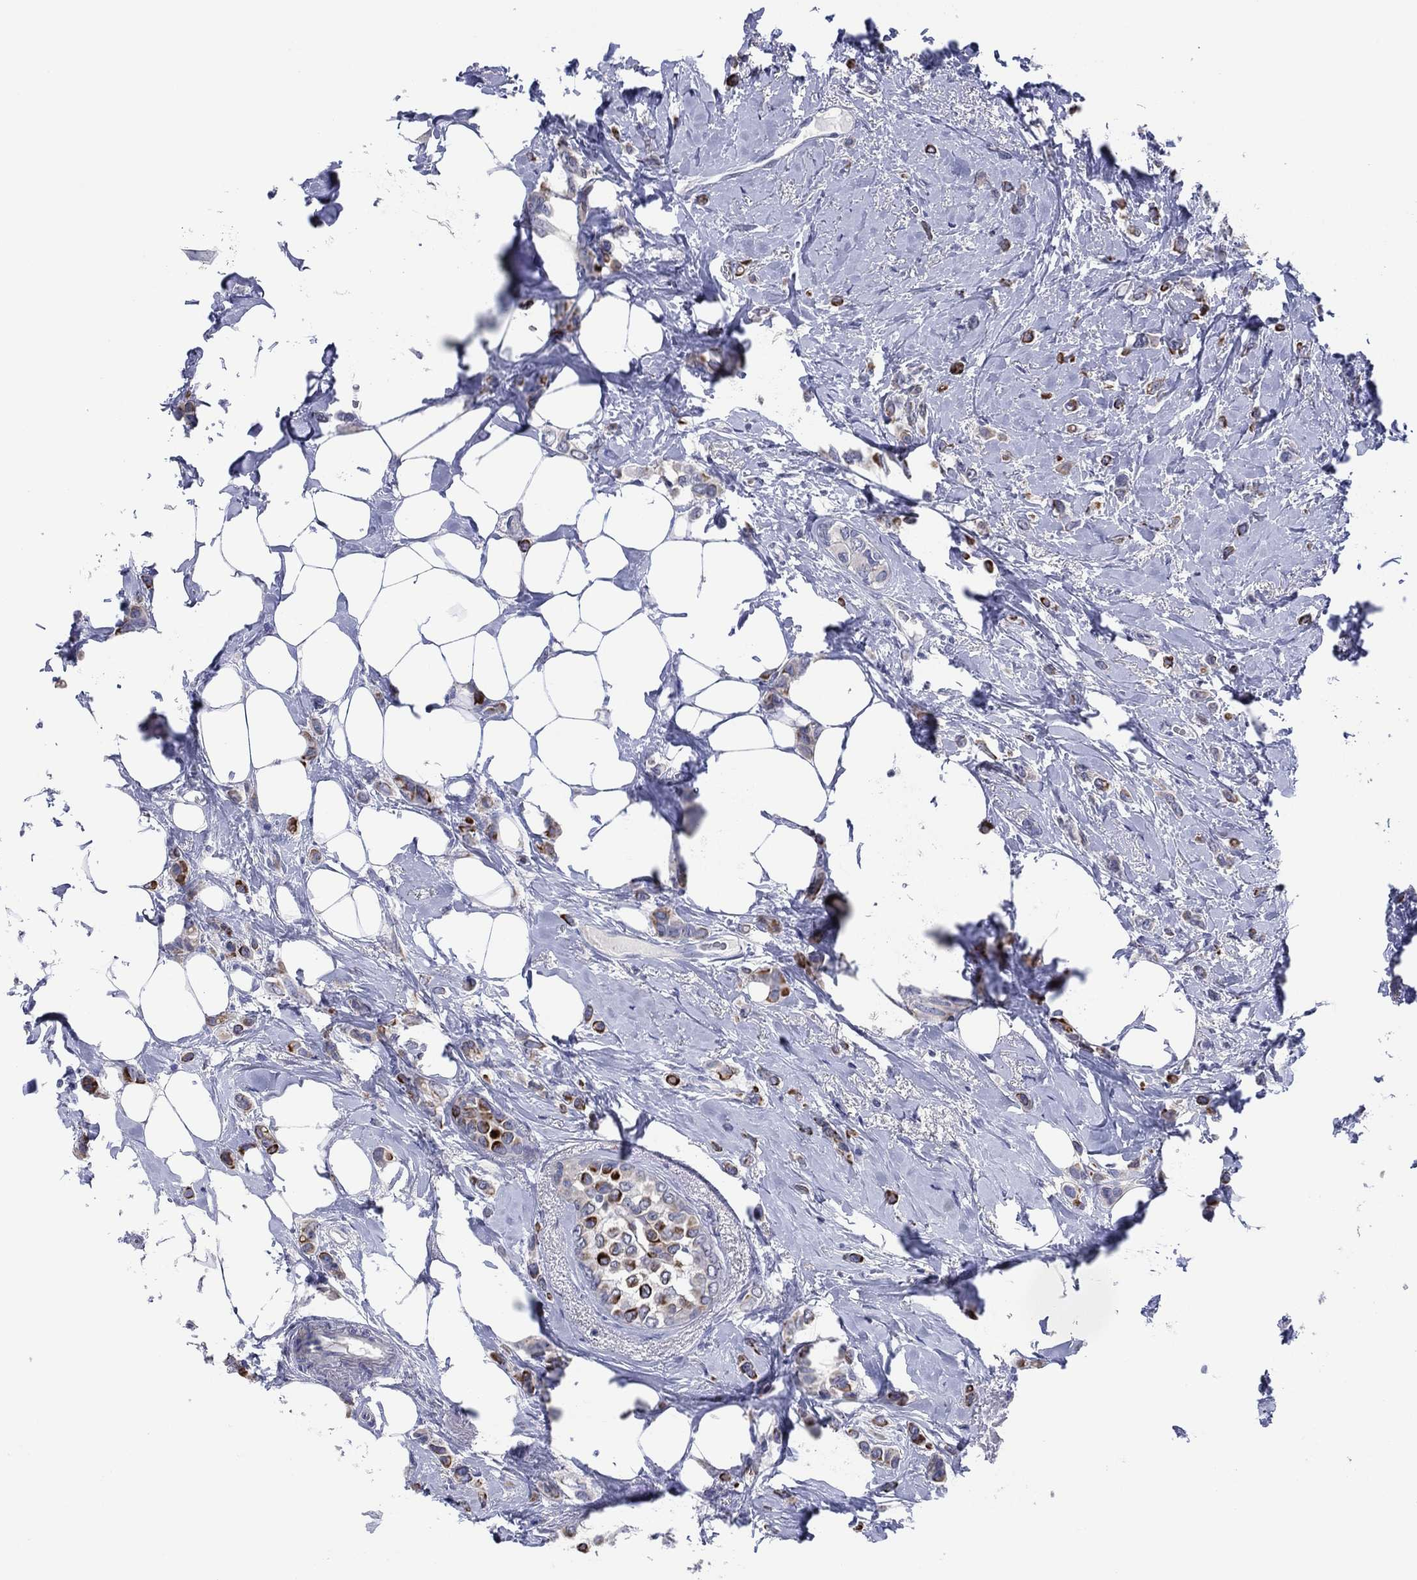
{"staining": {"intensity": "strong", "quantity": "<25%", "location": "cytoplasmic/membranous"}, "tissue": "breast cancer", "cell_type": "Tumor cells", "image_type": "cancer", "snomed": [{"axis": "morphology", "description": "Lobular carcinoma"}, {"axis": "topography", "description": "Breast"}], "caption": "Immunohistochemical staining of lobular carcinoma (breast) reveals medium levels of strong cytoplasmic/membranous protein staining in about <25% of tumor cells.", "gene": "TRIM31", "patient": {"sex": "female", "age": 66}}